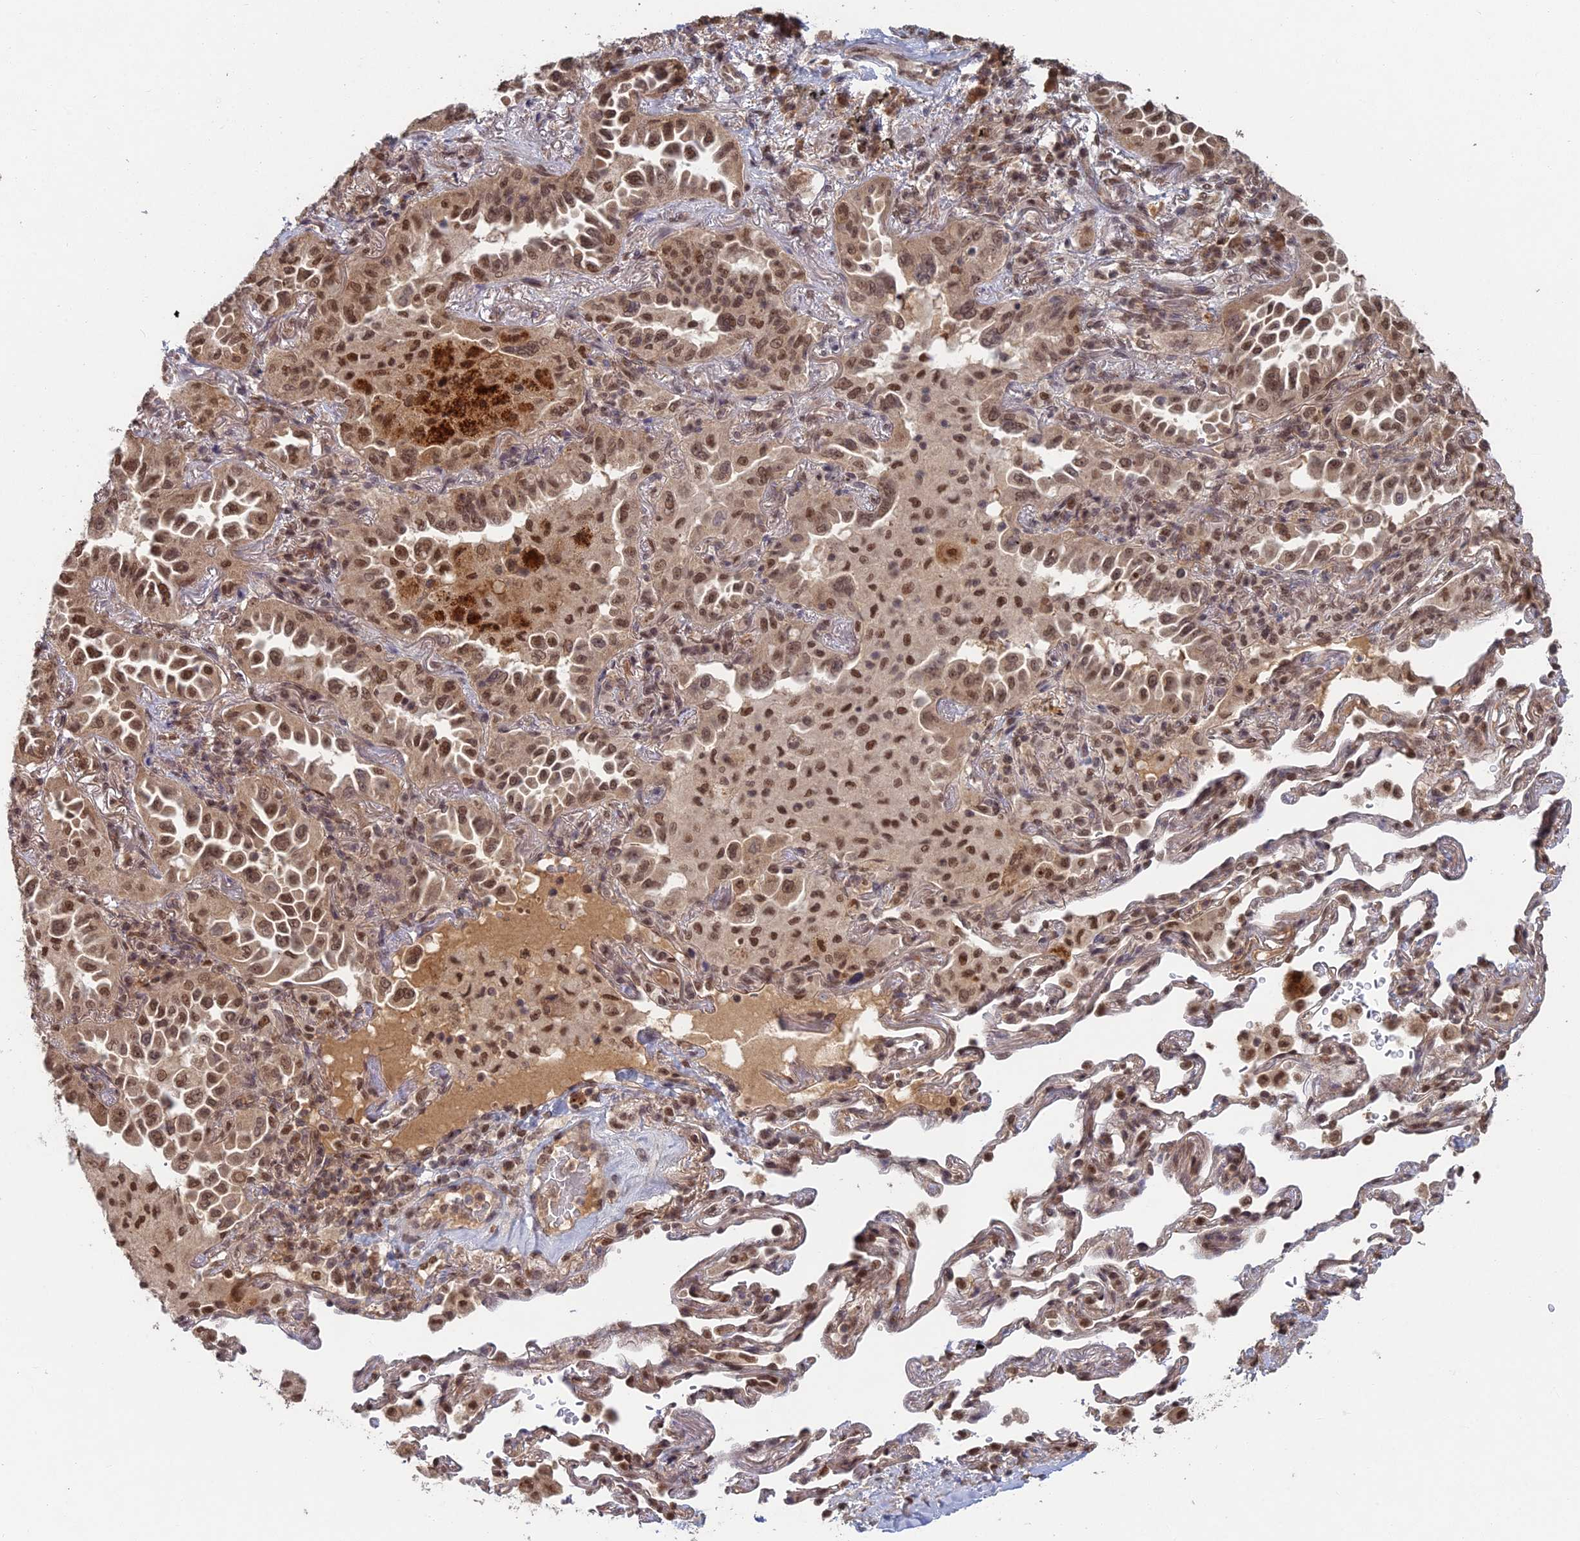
{"staining": {"intensity": "moderate", "quantity": ">75%", "location": "nuclear"}, "tissue": "lung cancer", "cell_type": "Tumor cells", "image_type": "cancer", "snomed": [{"axis": "morphology", "description": "Adenocarcinoma, NOS"}, {"axis": "topography", "description": "Lung"}], "caption": "An IHC image of tumor tissue is shown. Protein staining in brown labels moderate nuclear positivity in lung cancer (adenocarcinoma) within tumor cells.", "gene": "RANBP3", "patient": {"sex": "female", "age": 69}}